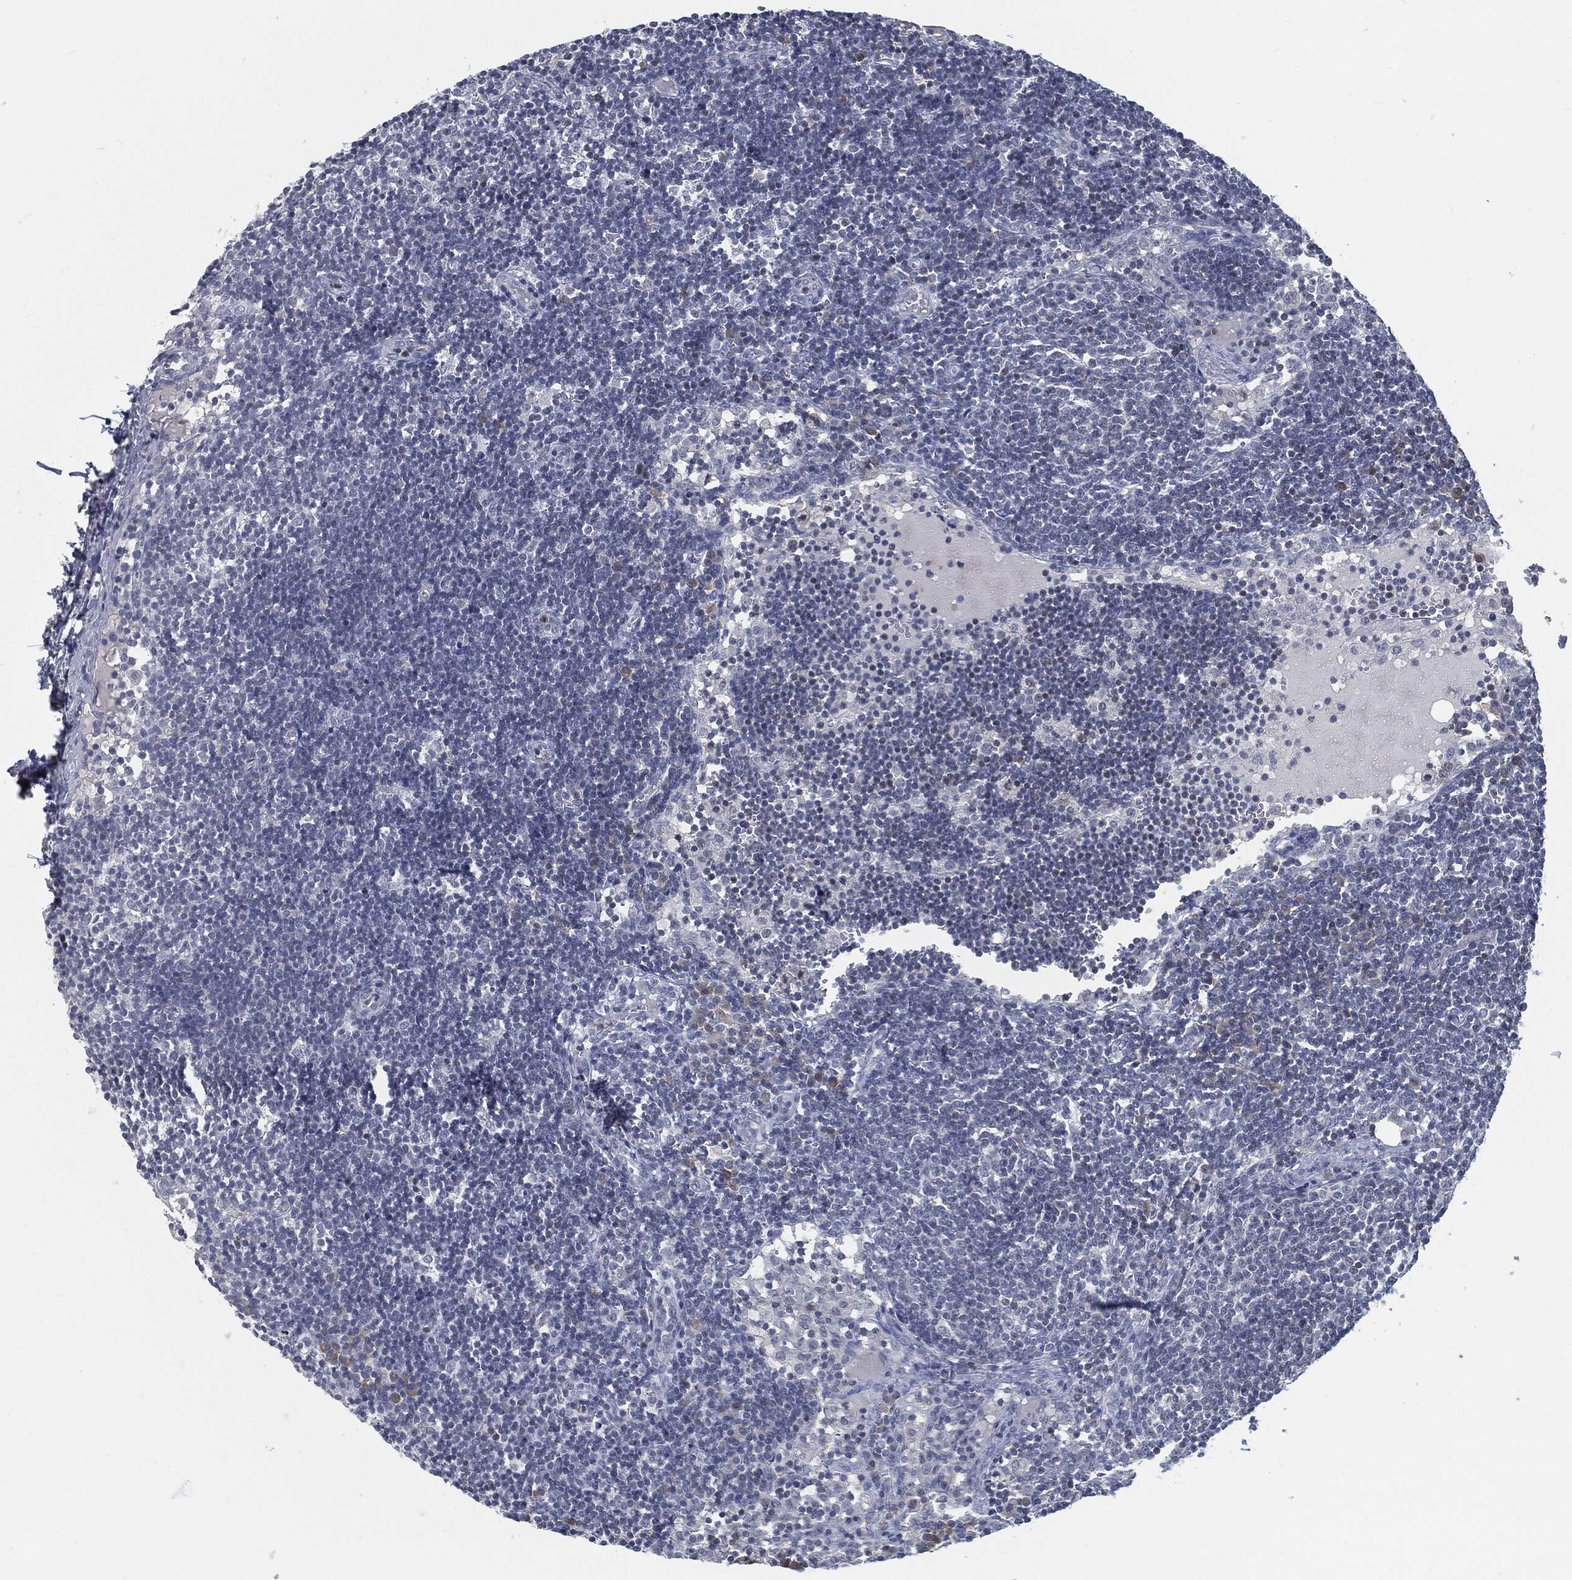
{"staining": {"intensity": "negative", "quantity": "none", "location": "none"}, "tissue": "lymph node", "cell_type": "Germinal center cells", "image_type": "normal", "snomed": [{"axis": "morphology", "description": "Normal tissue, NOS"}, {"axis": "morphology", "description": "Adenocarcinoma, NOS"}, {"axis": "topography", "description": "Lymph node"}, {"axis": "topography", "description": "Pancreas"}], "caption": "IHC micrograph of unremarkable lymph node: human lymph node stained with DAB shows no significant protein expression in germinal center cells.", "gene": "PROM1", "patient": {"sex": "female", "age": 58}}